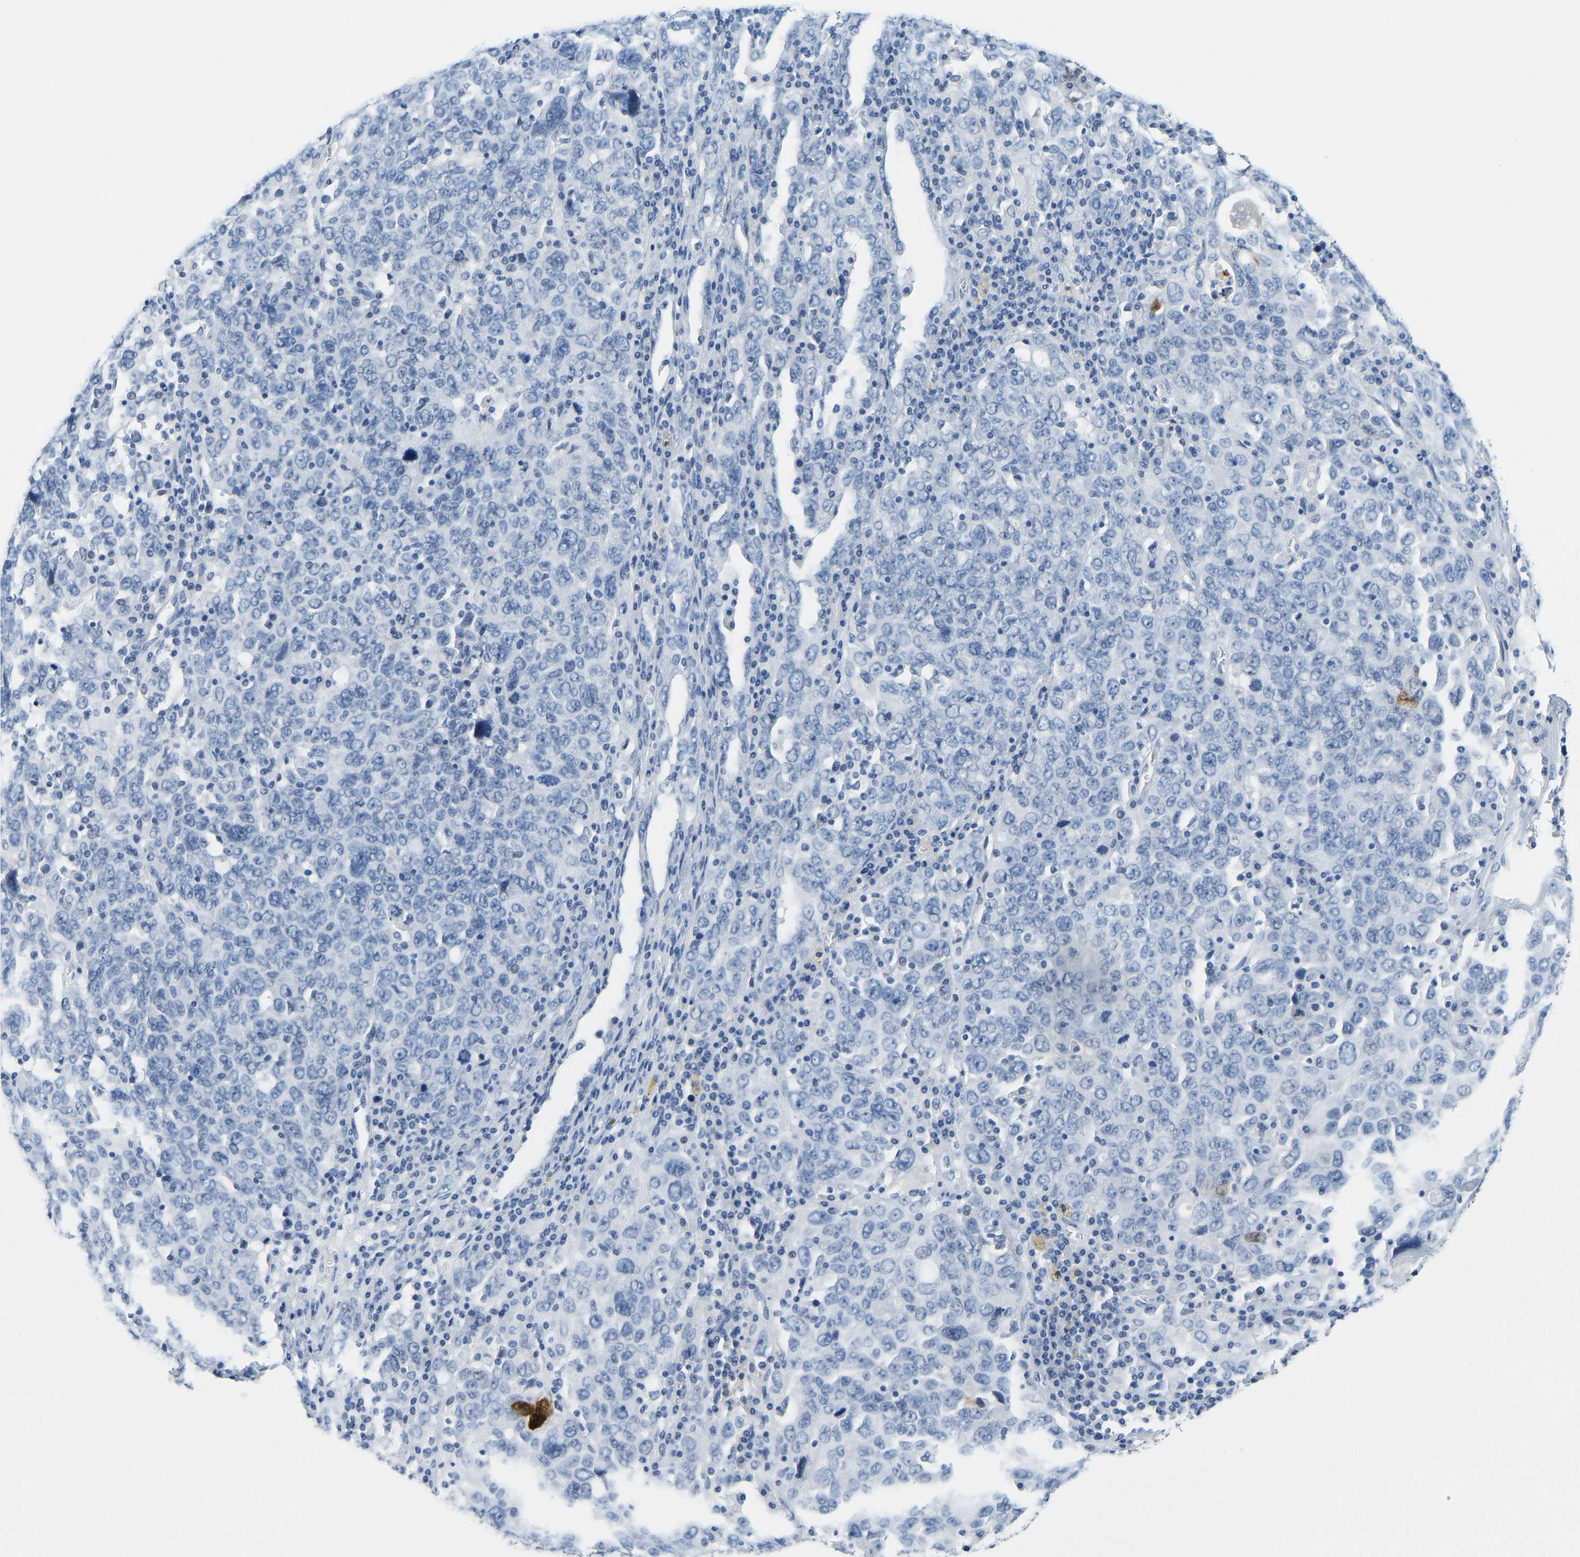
{"staining": {"intensity": "negative", "quantity": "none", "location": "none"}, "tissue": "ovarian cancer", "cell_type": "Tumor cells", "image_type": "cancer", "snomed": [{"axis": "morphology", "description": "Carcinoma, endometroid"}, {"axis": "topography", "description": "Ovary"}], "caption": "This is a histopathology image of immunohistochemistry staining of ovarian cancer (endometroid carcinoma), which shows no staining in tumor cells.", "gene": "SERPINB3", "patient": {"sex": "female", "age": 62}}